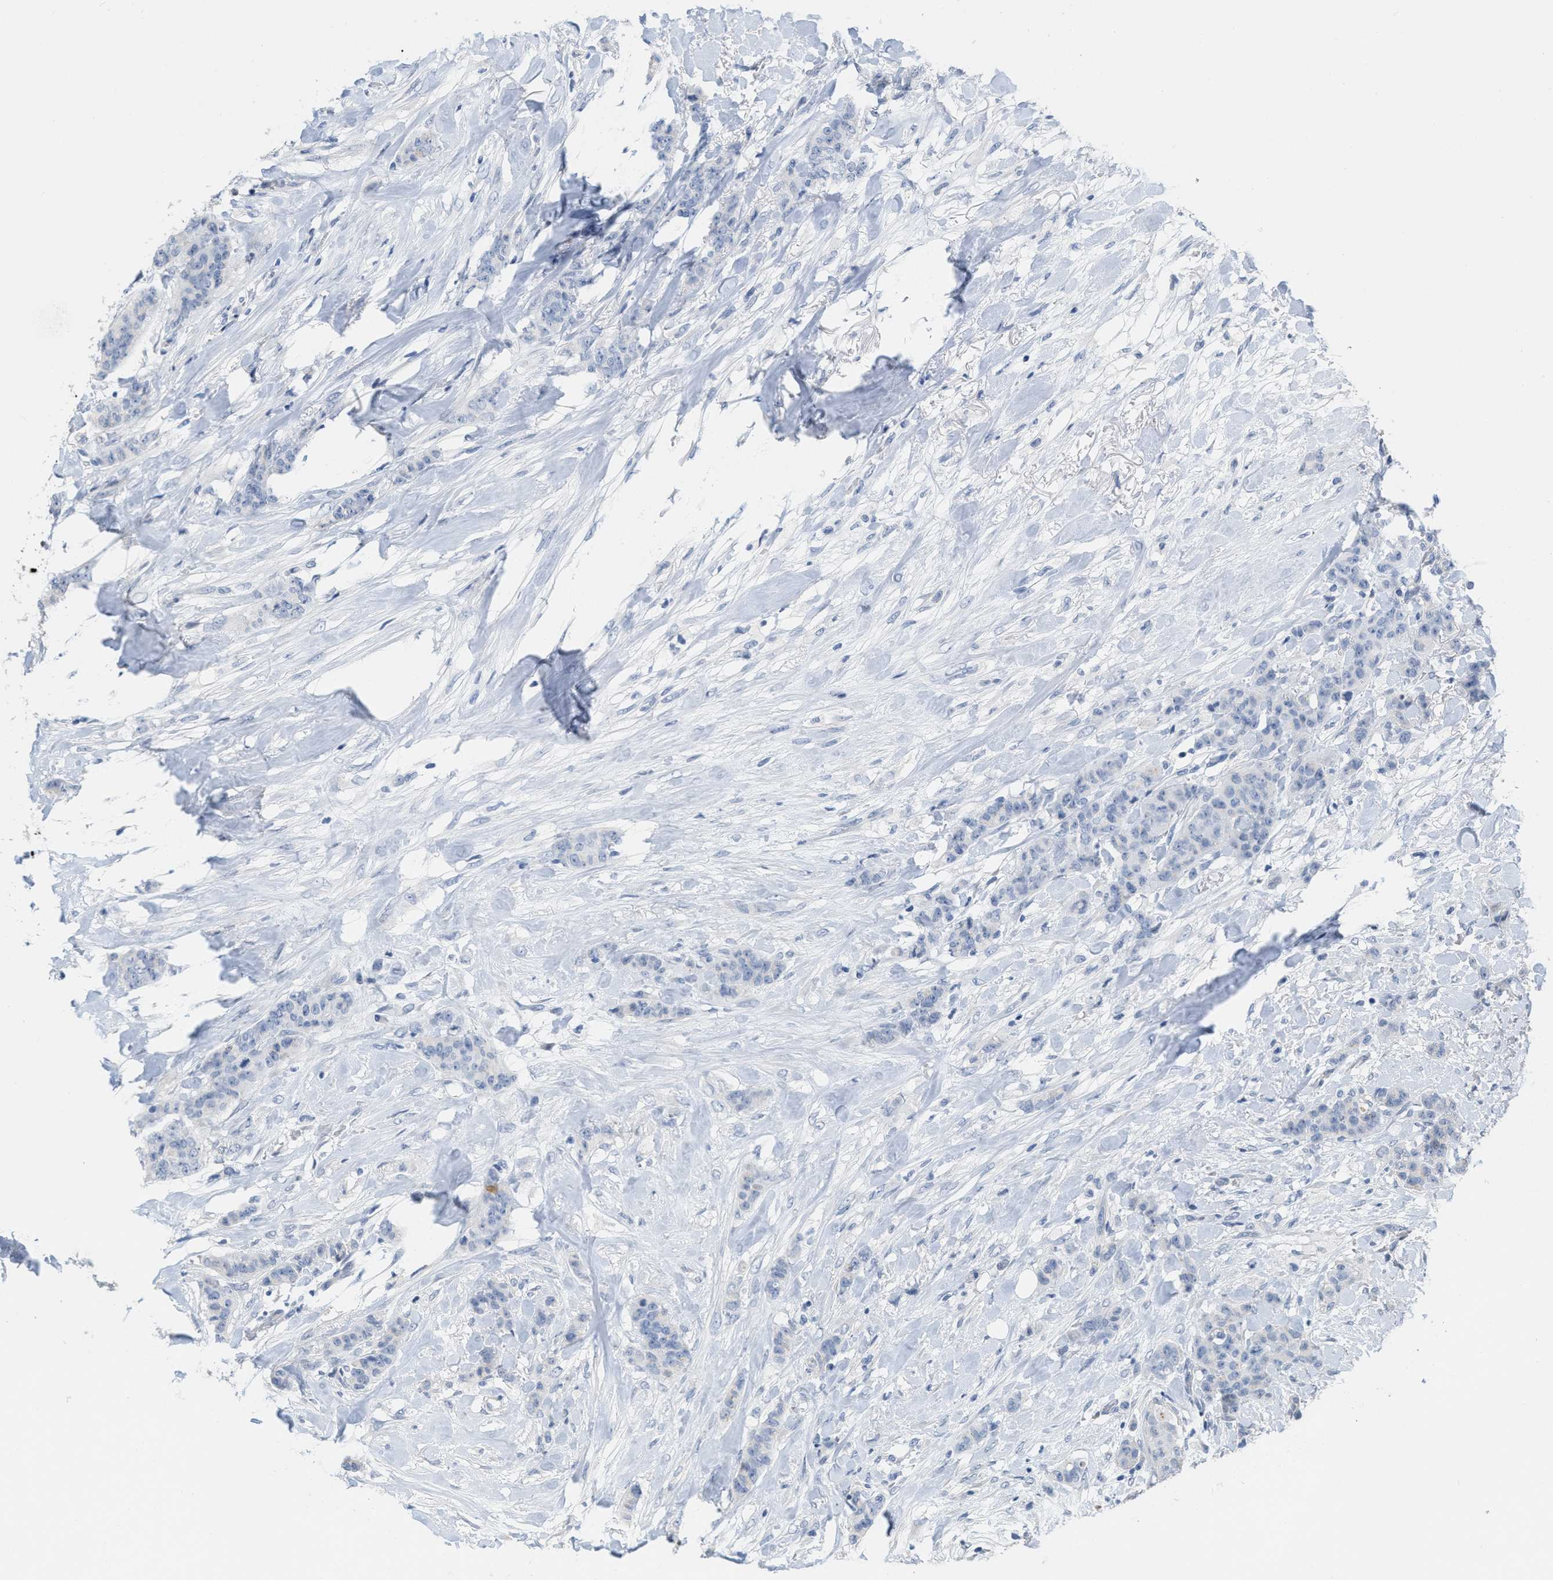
{"staining": {"intensity": "negative", "quantity": "none", "location": "none"}, "tissue": "breast cancer", "cell_type": "Tumor cells", "image_type": "cancer", "snomed": [{"axis": "morphology", "description": "Normal tissue, NOS"}, {"axis": "morphology", "description": "Duct carcinoma"}, {"axis": "topography", "description": "Breast"}], "caption": "This is an immunohistochemistry (IHC) photomicrograph of intraductal carcinoma (breast). There is no expression in tumor cells.", "gene": "CRYM", "patient": {"sex": "female", "age": 40}}